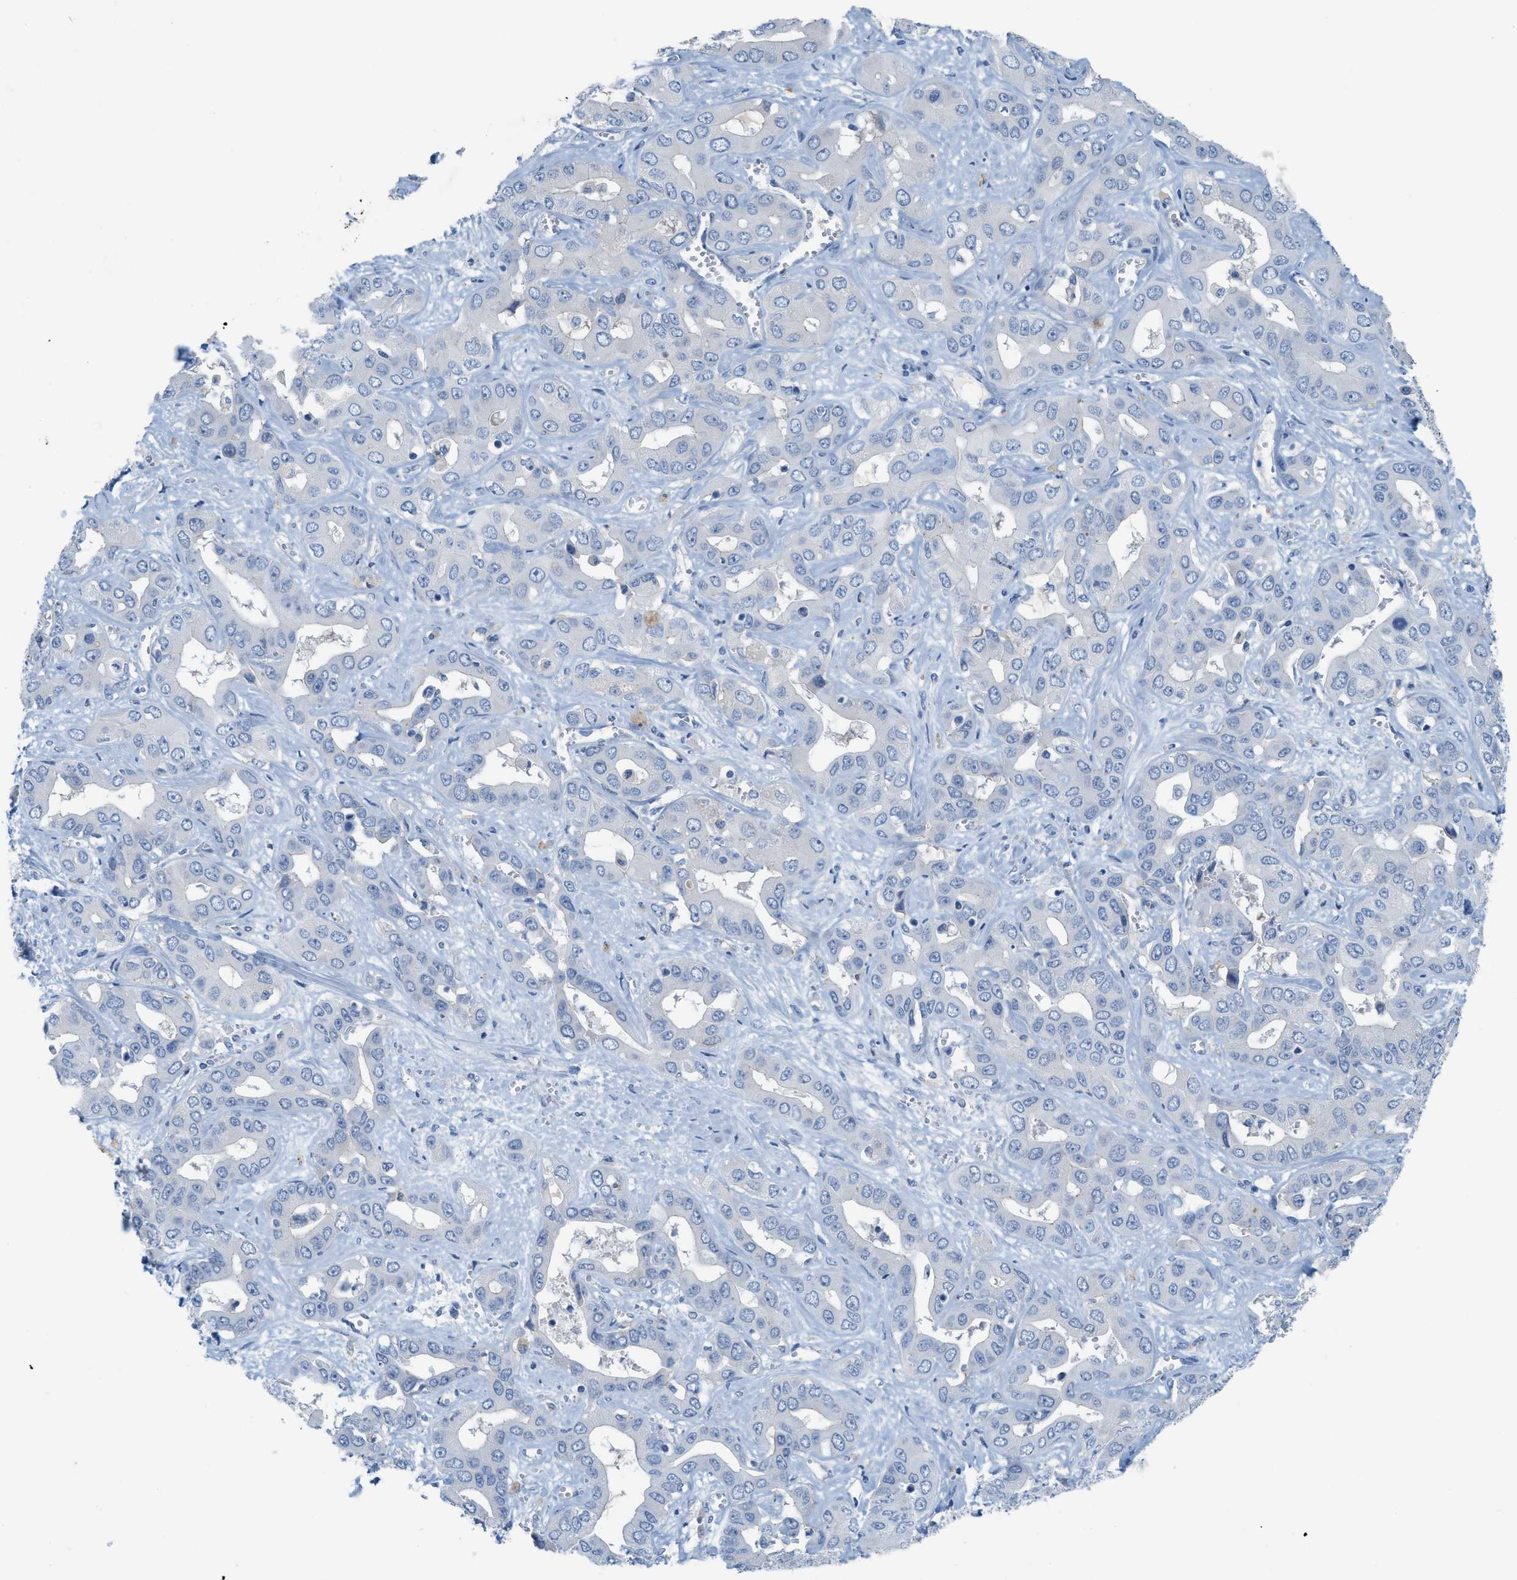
{"staining": {"intensity": "negative", "quantity": "none", "location": "none"}, "tissue": "liver cancer", "cell_type": "Tumor cells", "image_type": "cancer", "snomed": [{"axis": "morphology", "description": "Cholangiocarcinoma"}, {"axis": "topography", "description": "Liver"}], "caption": "The immunohistochemistry photomicrograph has no significant expression in tumor cells of liver cancer tissue.", "gene": "CRB3", "patient": {"sex": "female", "age": 52}}